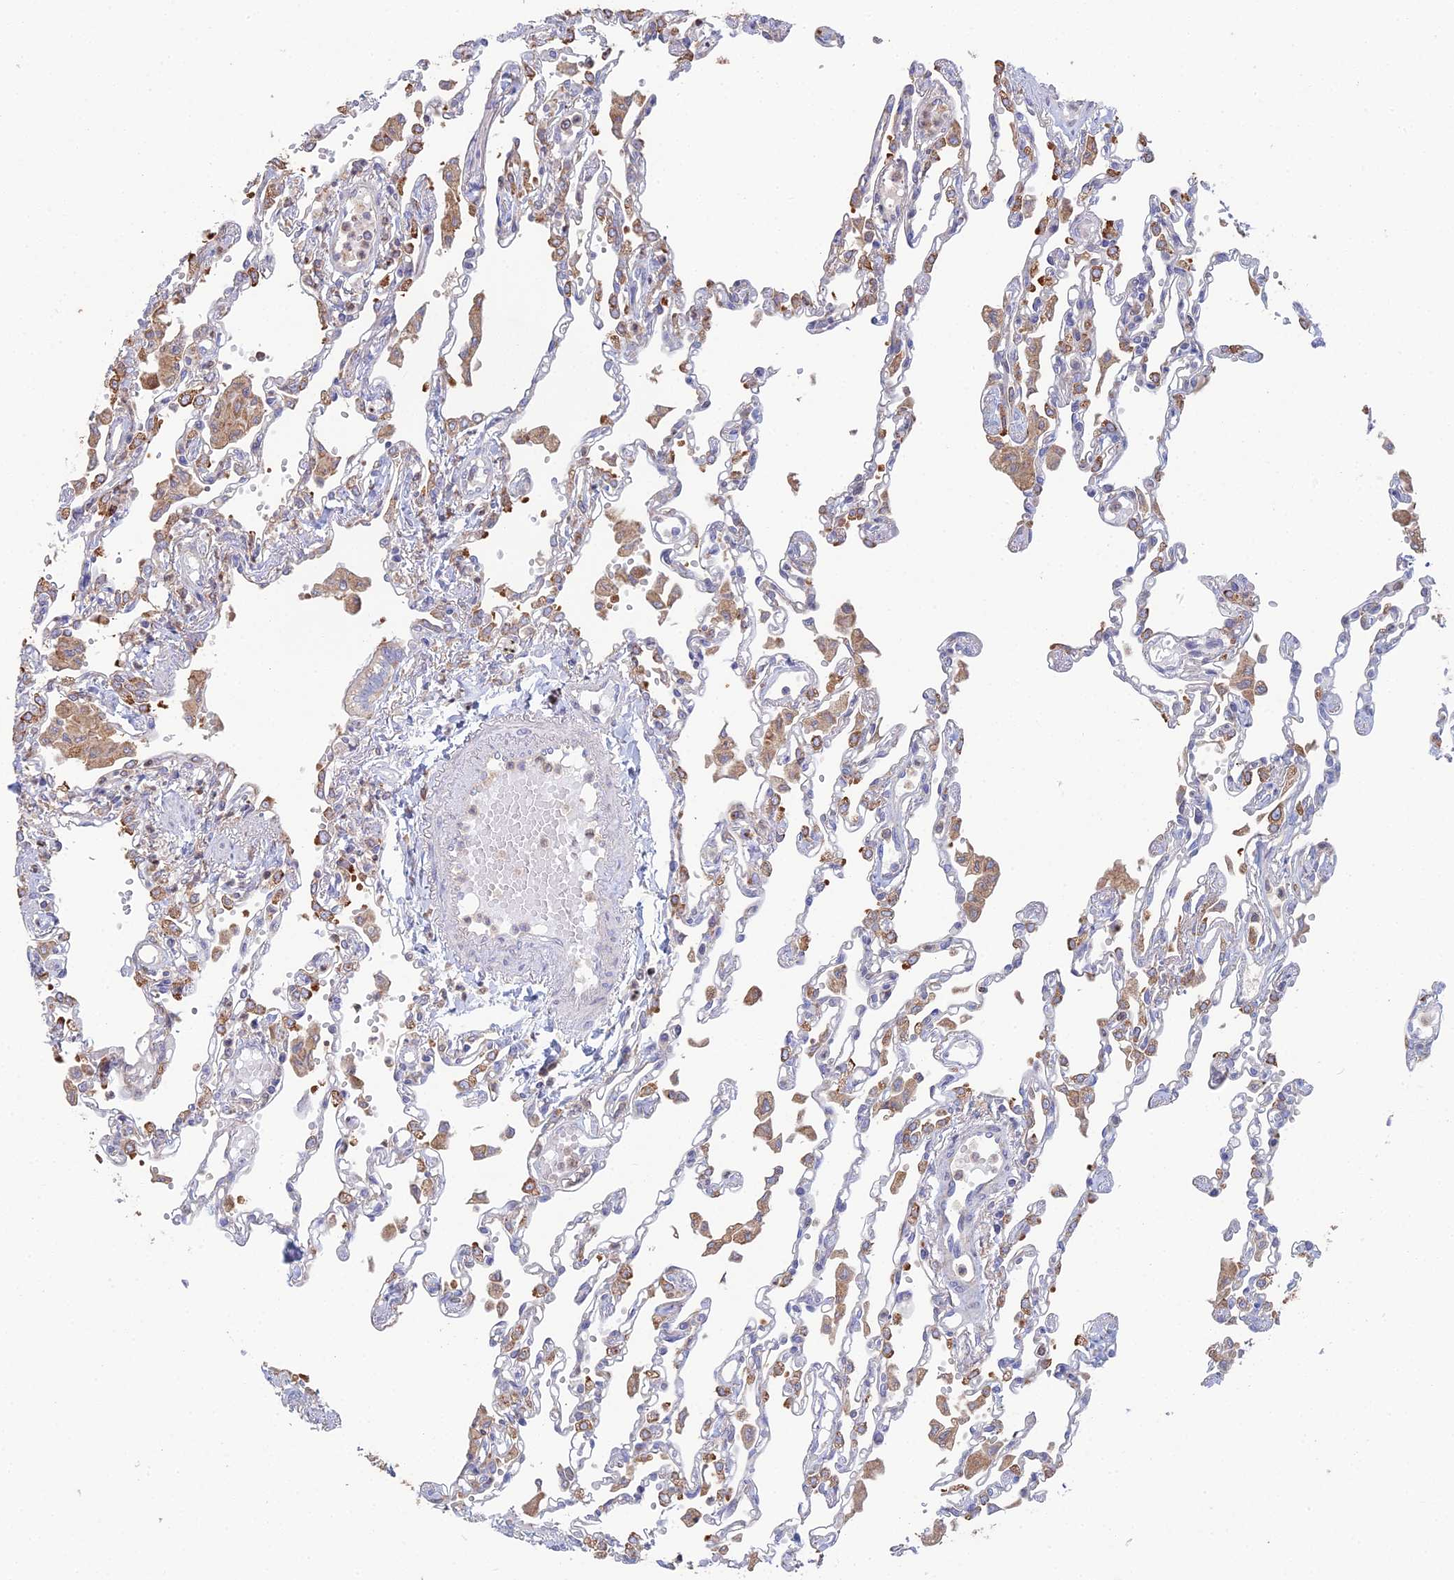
{"staining": {"intensity": "moderate", "quantity": "<25%", "location": "cytoplasmic/membranous"}, "tissue": "lung", "cell_type": "Alveolar cells", "image_type": "normal", "snomed": [{"axis": "morphology", "description": "Normal tissue, NOS"}, {"axis": "topography", "description": "Bronchus"}, {"axis": "topography", "description": "Lung"}], "caption": "IHC image of benign lung: human lung stained using IHC exhibits low levels of moderate protein expression localized specifically in the cytoplasmic/membranous of alveolar cells, appearing as a cytoplasmic/membranous brown color.", "gene": "TRAPPC6A", "patient": {"sex": "female", "age": 49}}